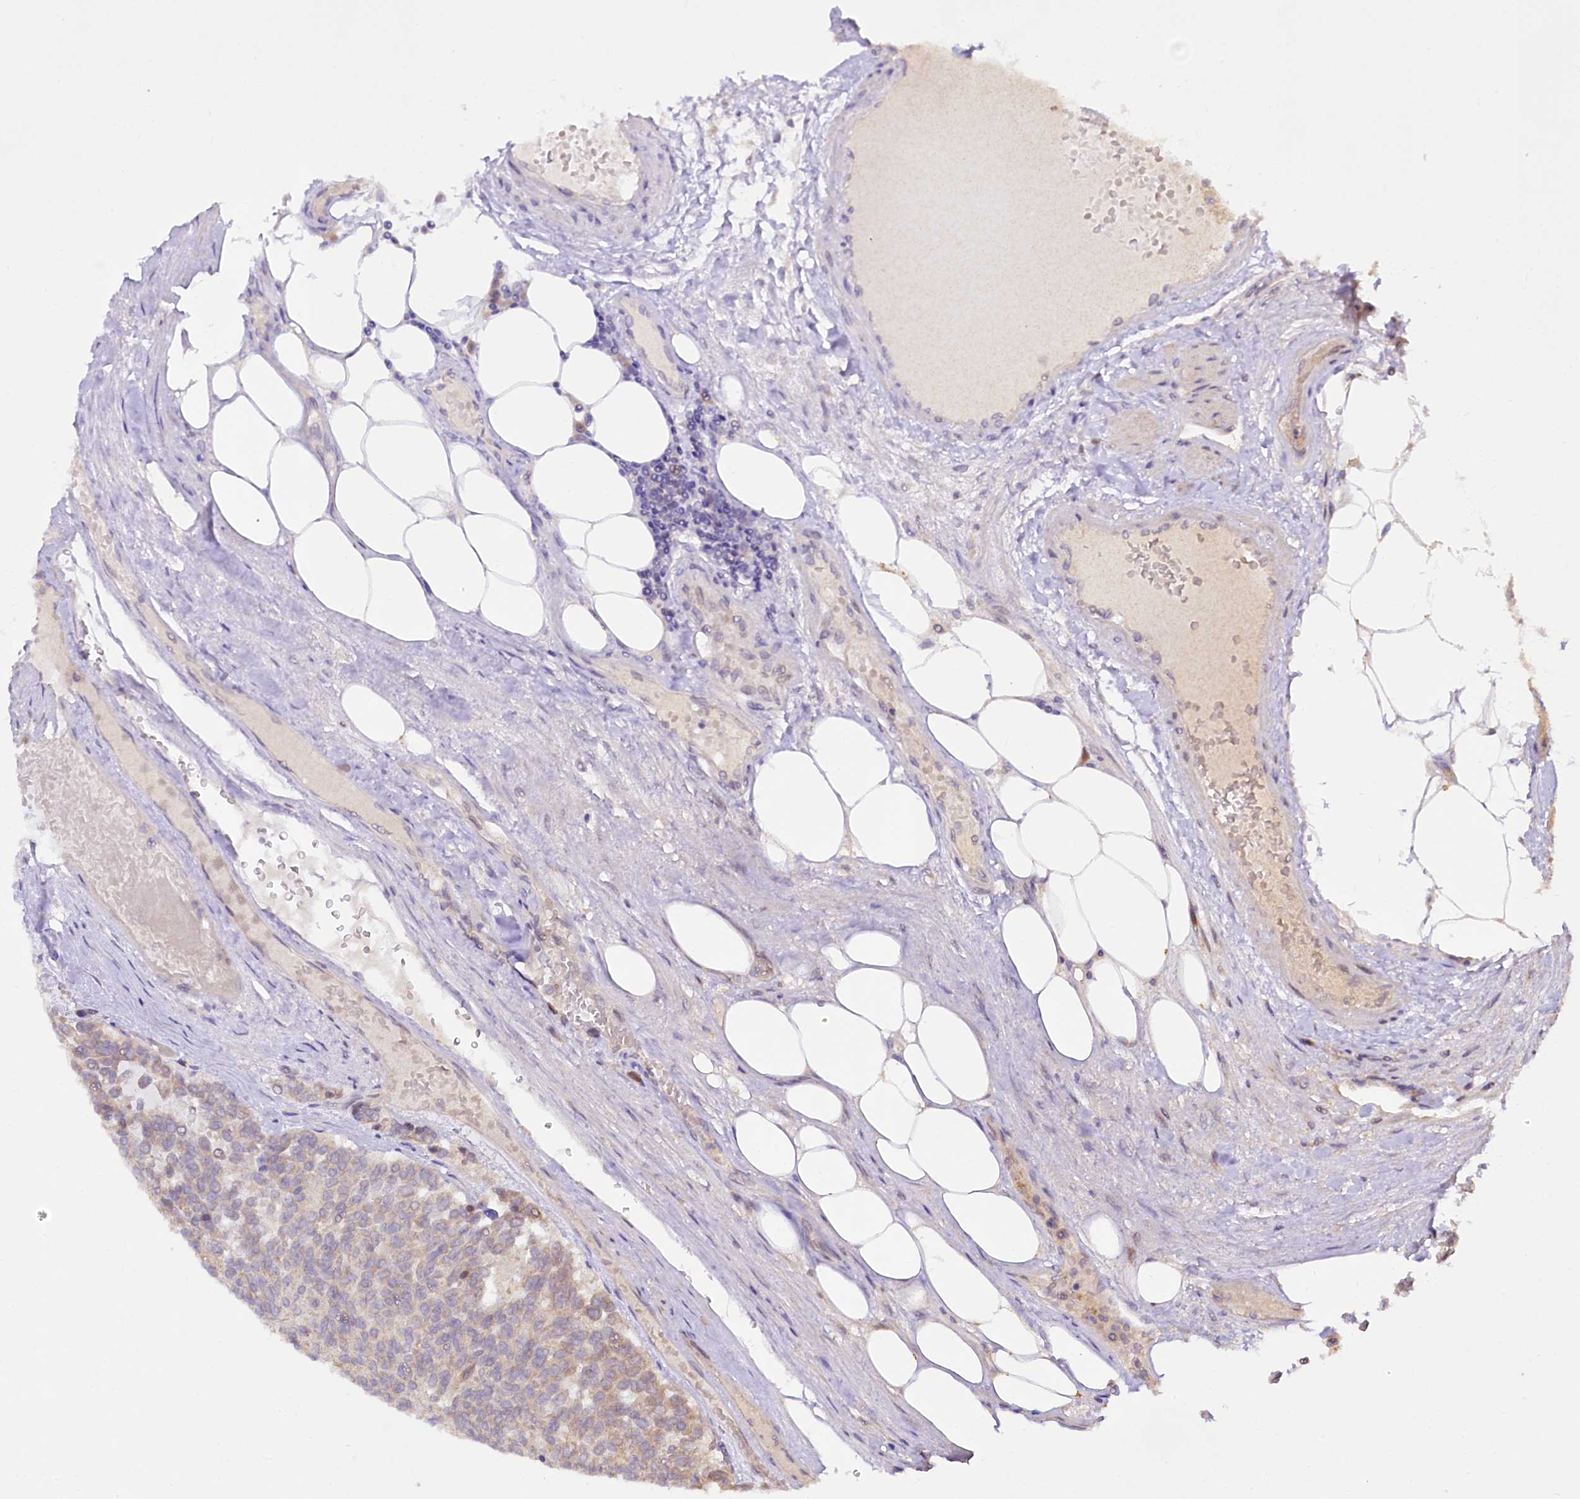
{"staining": {"intensity": "negative", "quantity": "none", "location": "none"}, "tissue": "carcinoid", "cell_type": "Tumor cells", "image_type": "cancer", "snomed": [{"axis": "morphology", "description": "Carcinoid, malignant, NOS"}, {"axis": "topography", "description": "Pancreas"}], "caption": "Immunohistochemistry (IHC) photomicrograph of carcinoid (malignant) stained for a protein (brown), which exhibits no positivity in tumor cells.", "gene": "RRP8", "patient": {"sex": "female", "age": 54}}